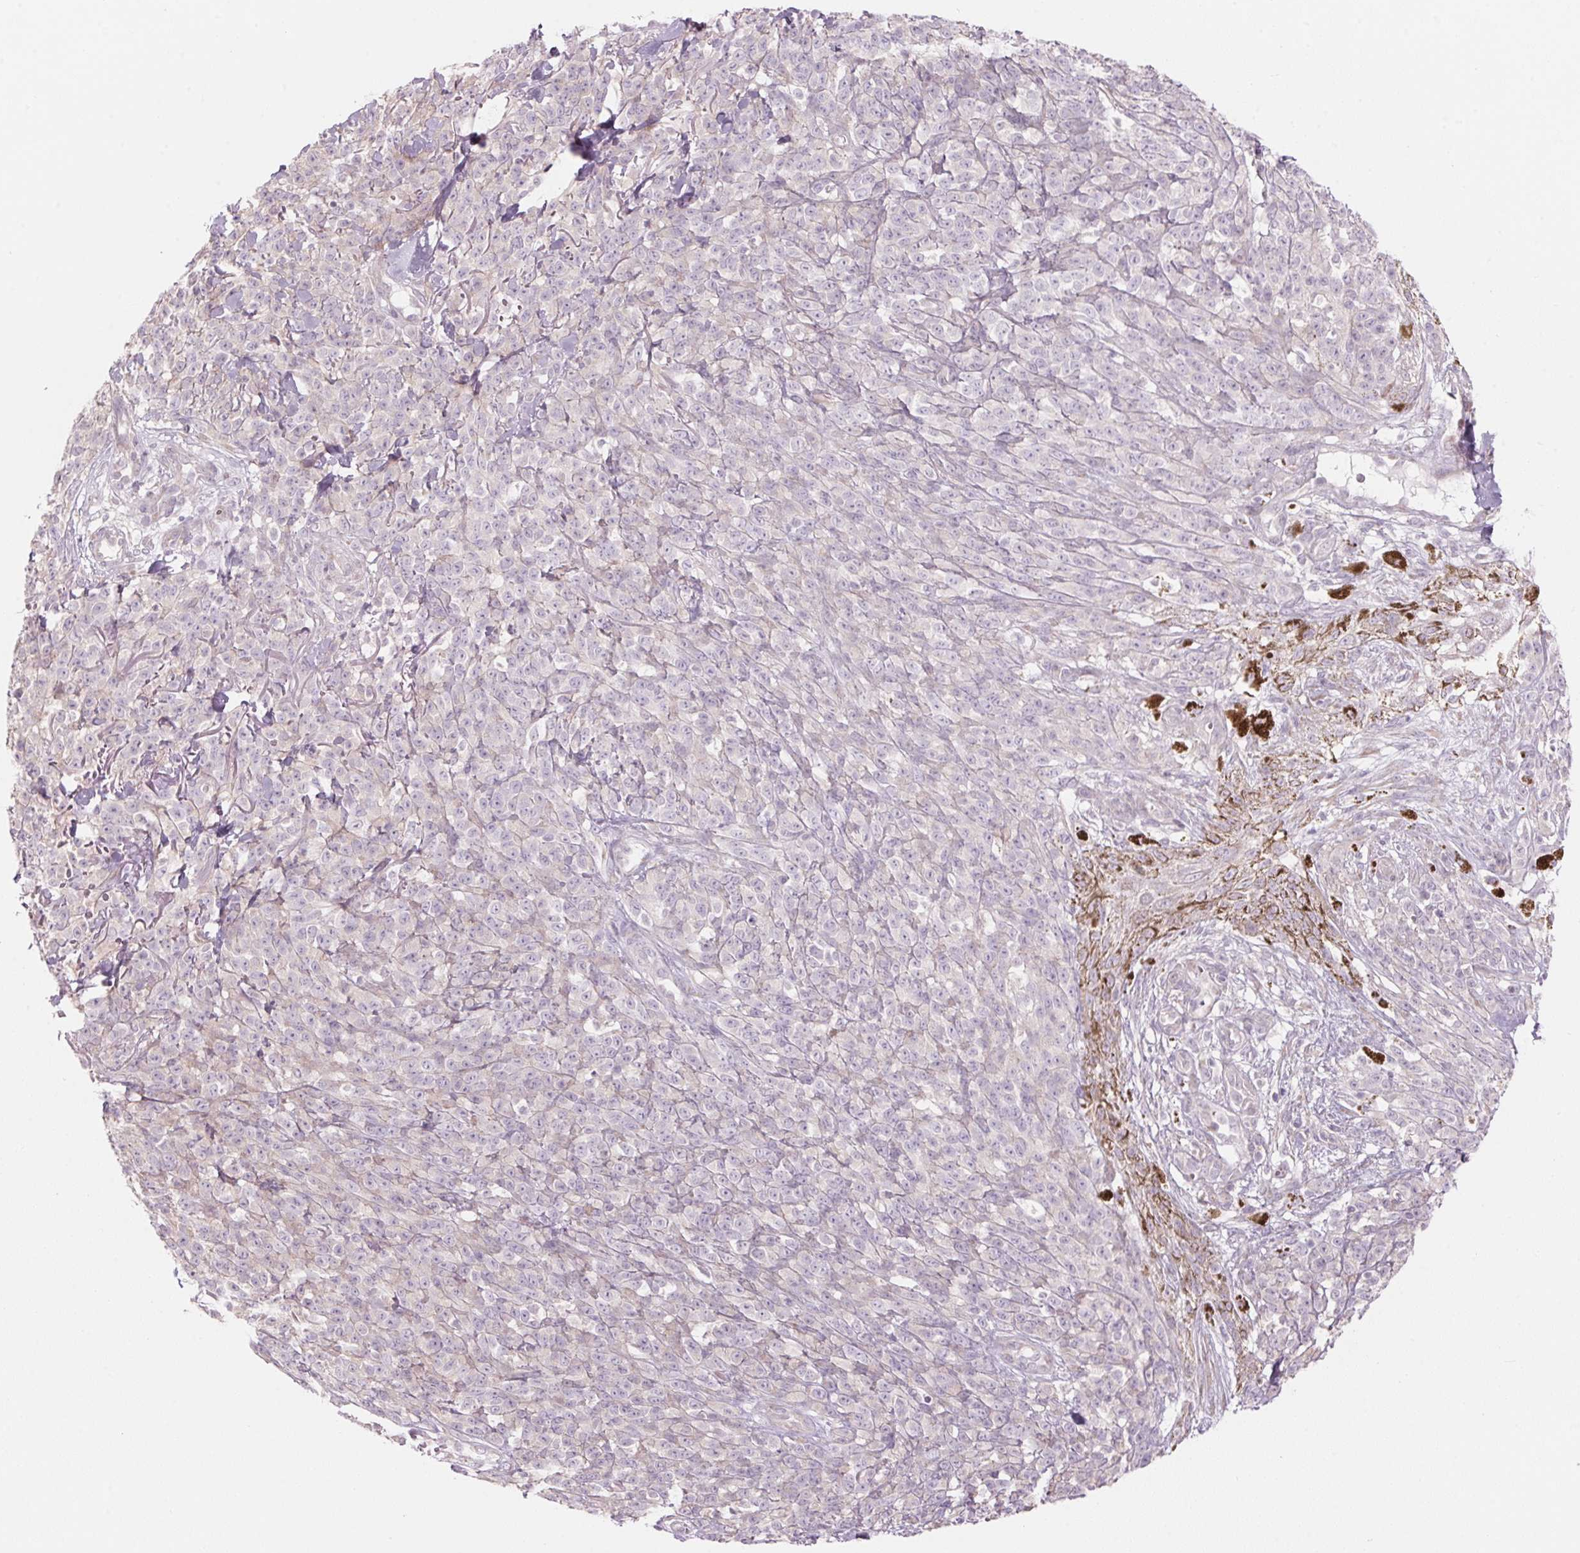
{"staining": {"intensity": "negative", "quantity": "none", "location": "none"}, "tissue": "melanoma", "cell_type": "Tumor cells", "image_type": "cancer", "snomed": [{"axis": "morphology", "description": "Malignant melanoma, NOS"}, {"axis": "topography", "description": "Skin"}, {"axis": "topography", "description": "Skin of trunk"}], "caption": "Protein analysis of melanoma shows no significant expression in tumor cells. (DAB (3,3'-diaminobenzidine) immunohistochemistry, high magnification).", "gene": "GNMT", "patient": {"sex": "male", "age": 74}}